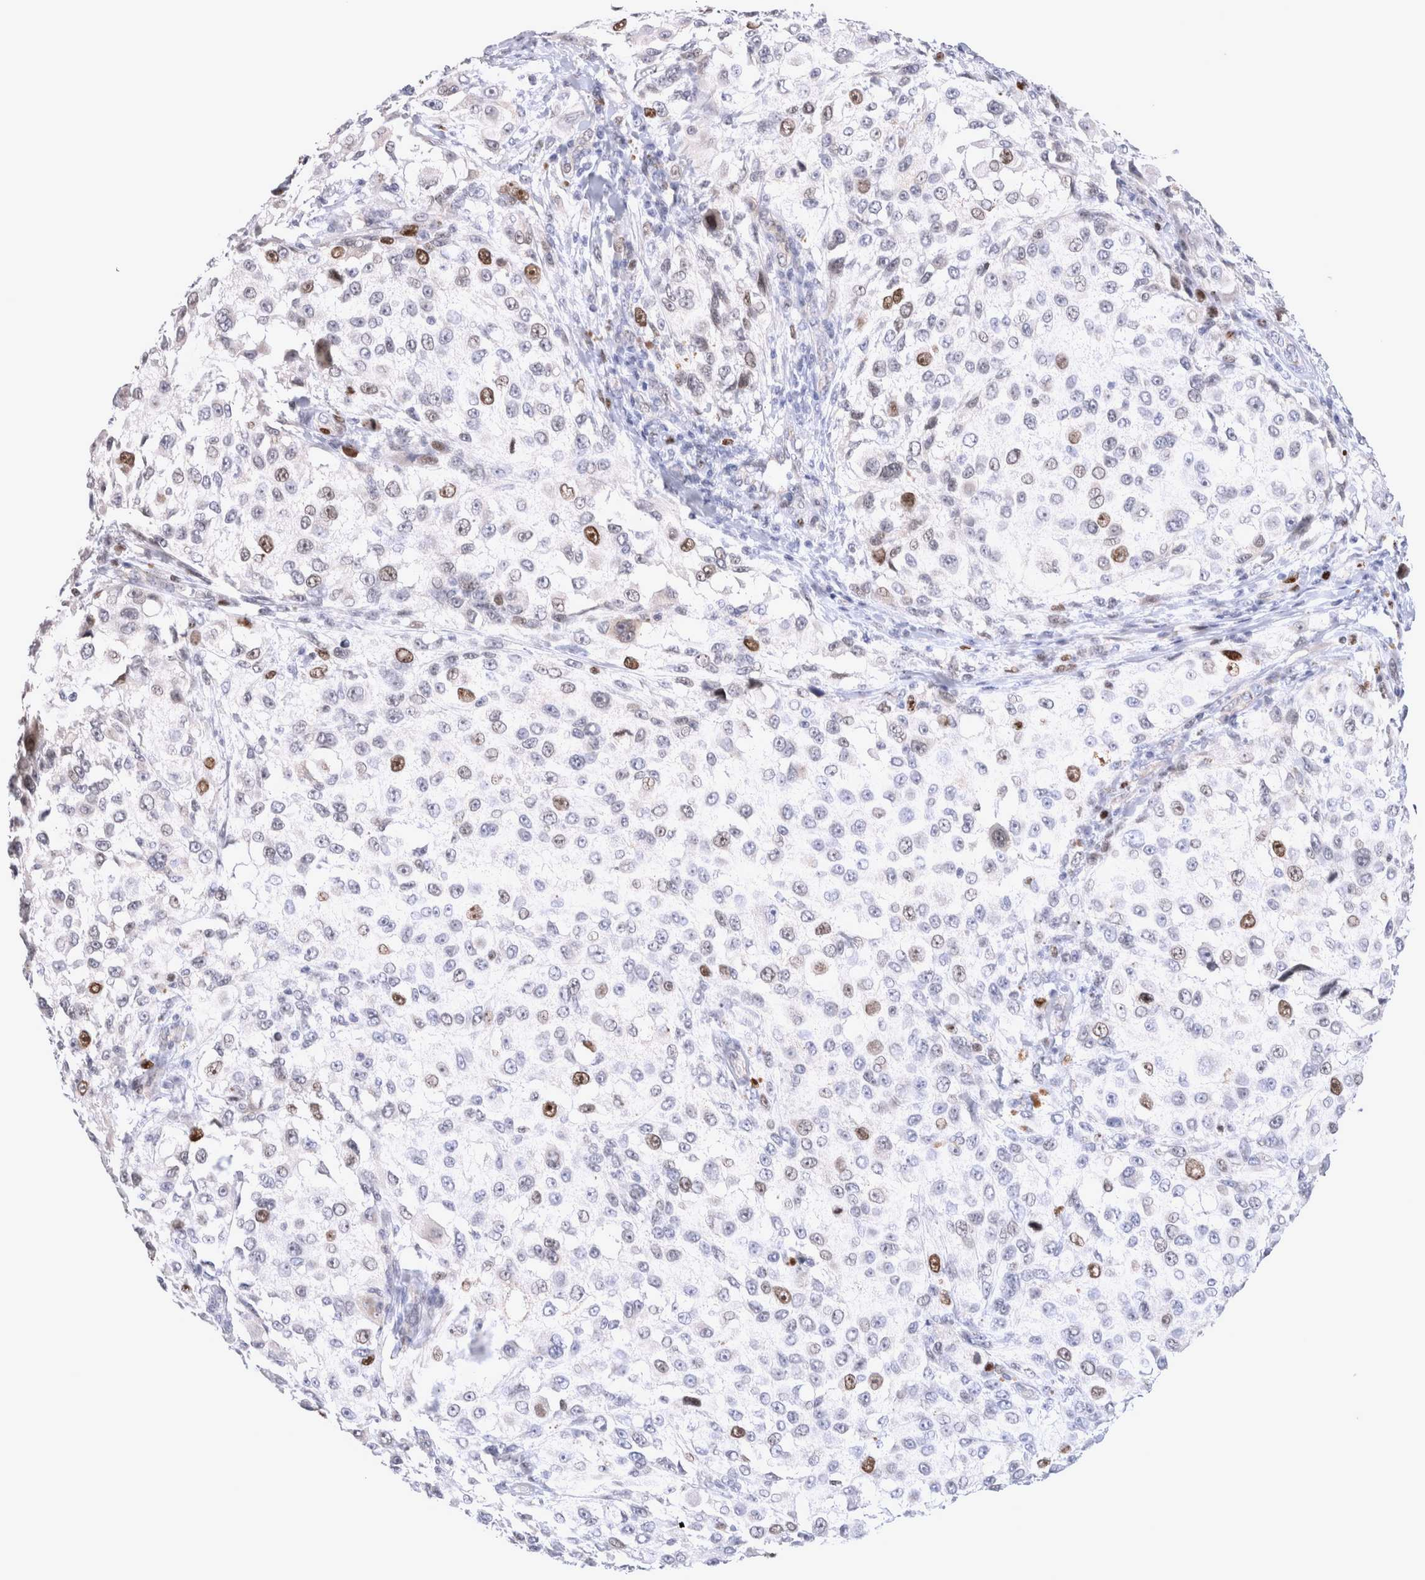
{"staining": {"intensity": "moderate", "quantity": "<25%", "location": "nuclear"}, "tissue": "melanoma", "cell_type": "Tumor cells", "image_type": "cancer", "snomed": [{"axis": "morphology", "description": "Necrosis, NOS"}, {"axis": "morphology", "description": "Malignant melanoma, NOS"}, {"axis": "topography", "description": "Skin"}], "caption": "Immunohistochemical staining of melanoma demonstrates low levels of moderate nuclear protein positivity in approximately <25% of tumor cells.", "gene": "KIF18B", "patient": {"sex": "female", "age": 87}}